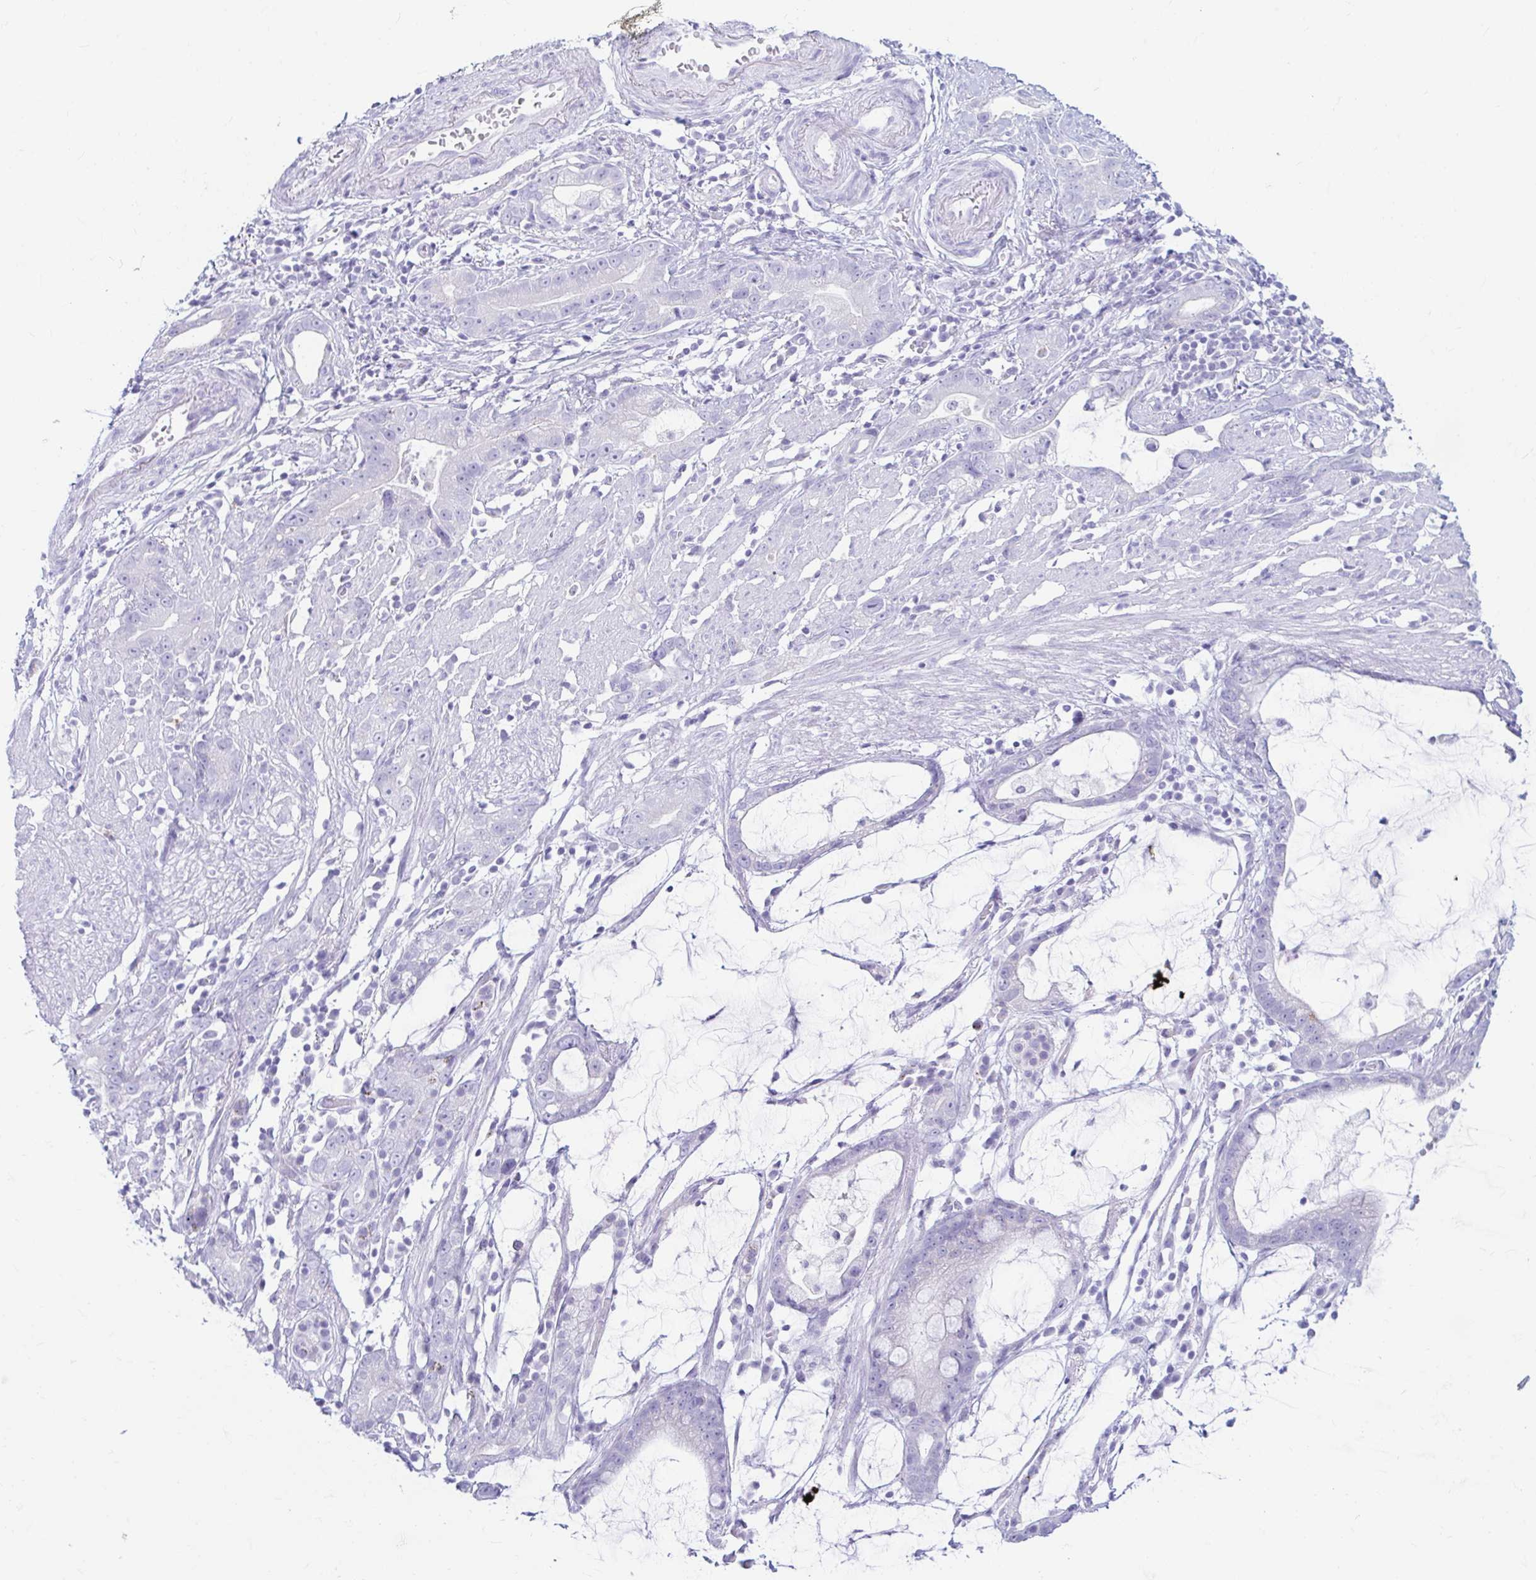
{"staining": {"intensity": "negative", "quantity": "none", "location": "none"}, "tissue": "stomach cancer", "cell_type": "Tumor cells", "image_type": "cancer", "snomed": [{"axis": "morphology", "description": "Adenocarcinoma, NOS"}, {"axis": "topography", "description": "Stomach"}], "caption": "This histopathology image is of stomach cancer stained with immunohistochemistry to label a protein in brown with the nuclei are counter-stained blue. There is no staining in tumor cells.", "gene": "ERICH6", "patient": {"sex": "male", "age": 55}}